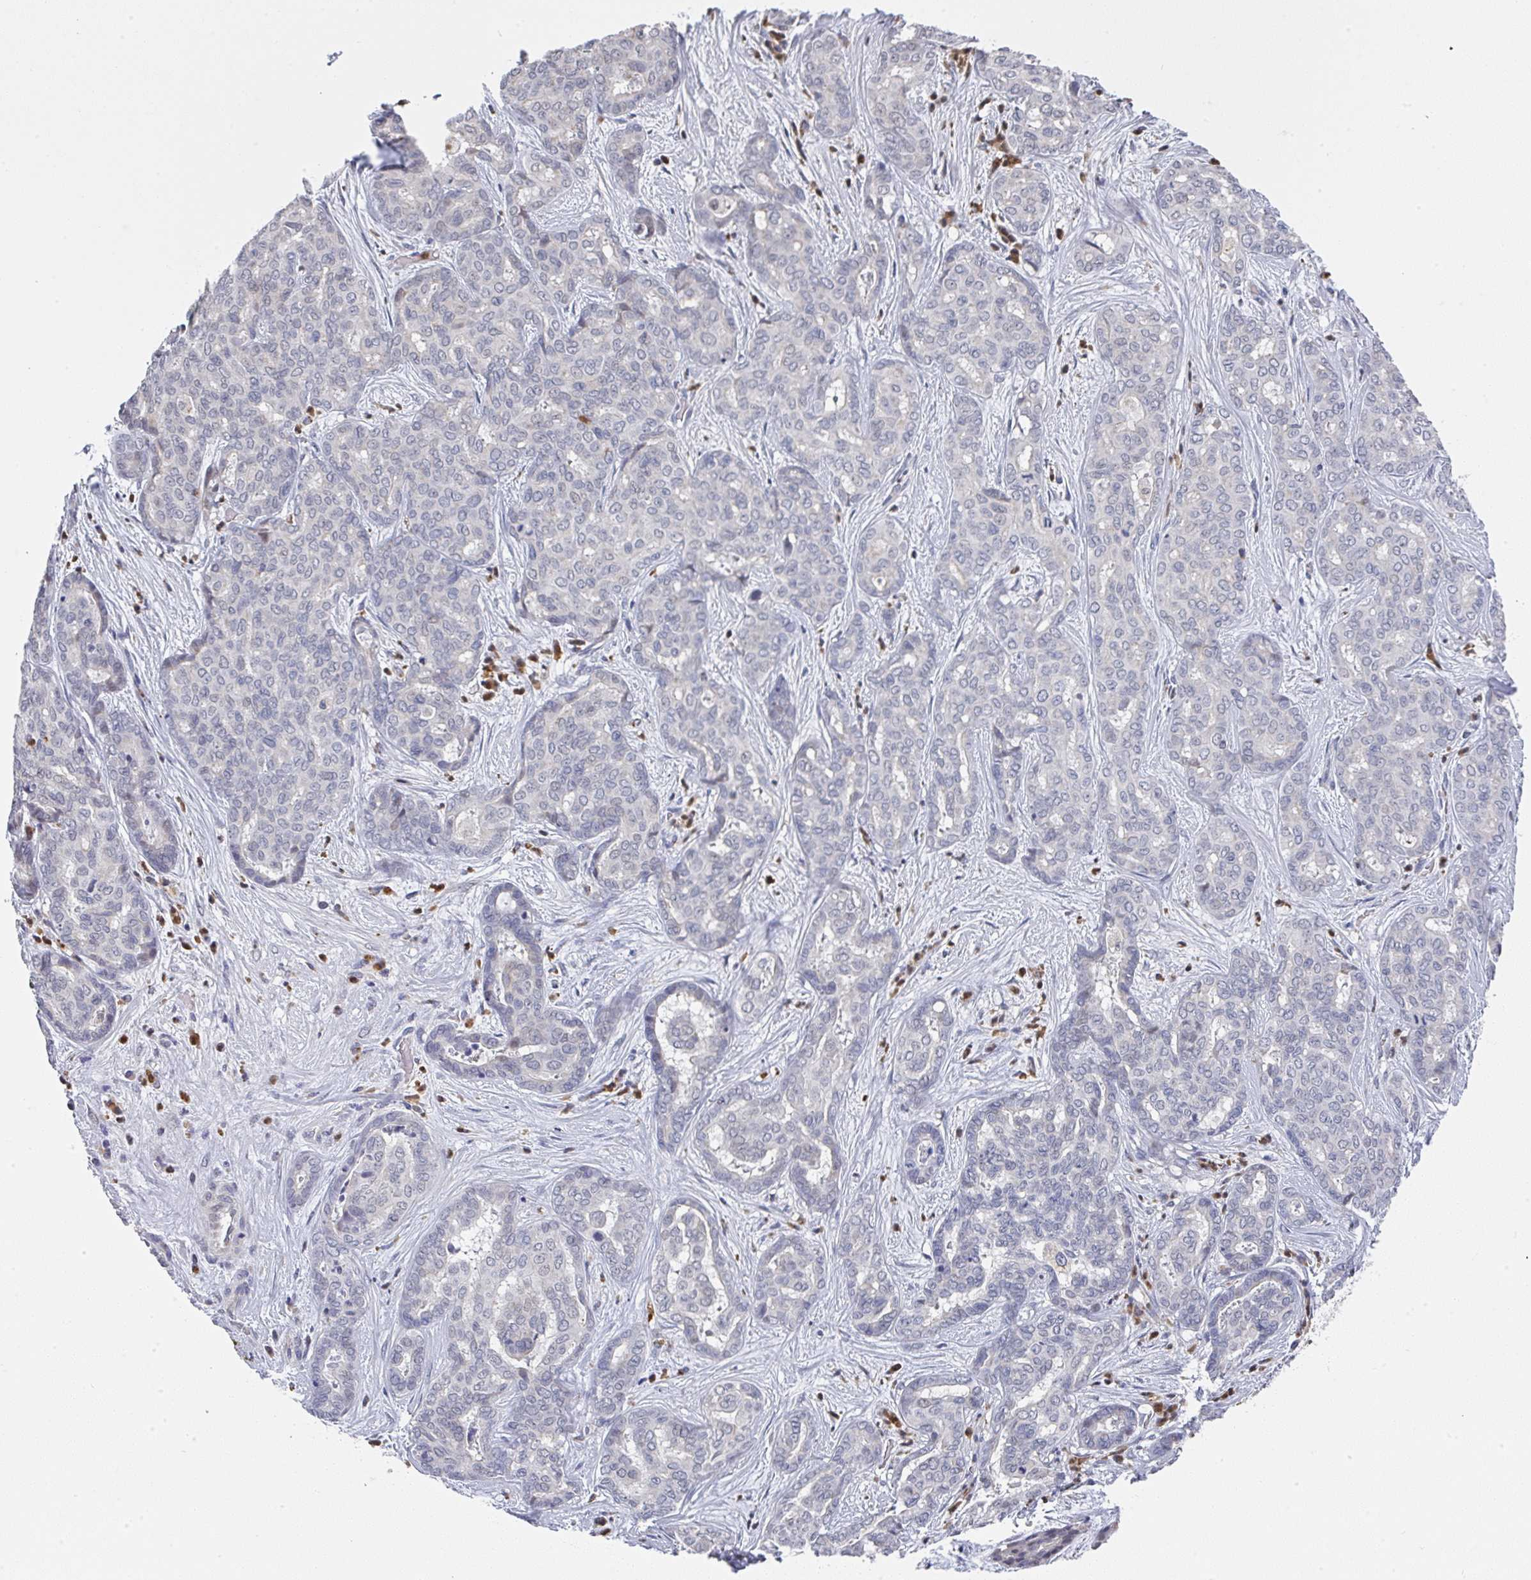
{"staining": {"intensity": "negative", "quantity": "none", "location": "none"}, "tissue": "liver cancer", "cell_type": "Tumor cells", "image_type": "cancer", "snomed": [{"axis": "morphology", "description": "Cholangiocarcinoma"}, {"axis": "topography", "description": "Liver"}], "caption": "The micrograph exhibits no significant positivity in tumor cells of cholangiocarcinoma (liver).", "gene": "NCF1", "patient": {"sex": "female", "age": 64}}